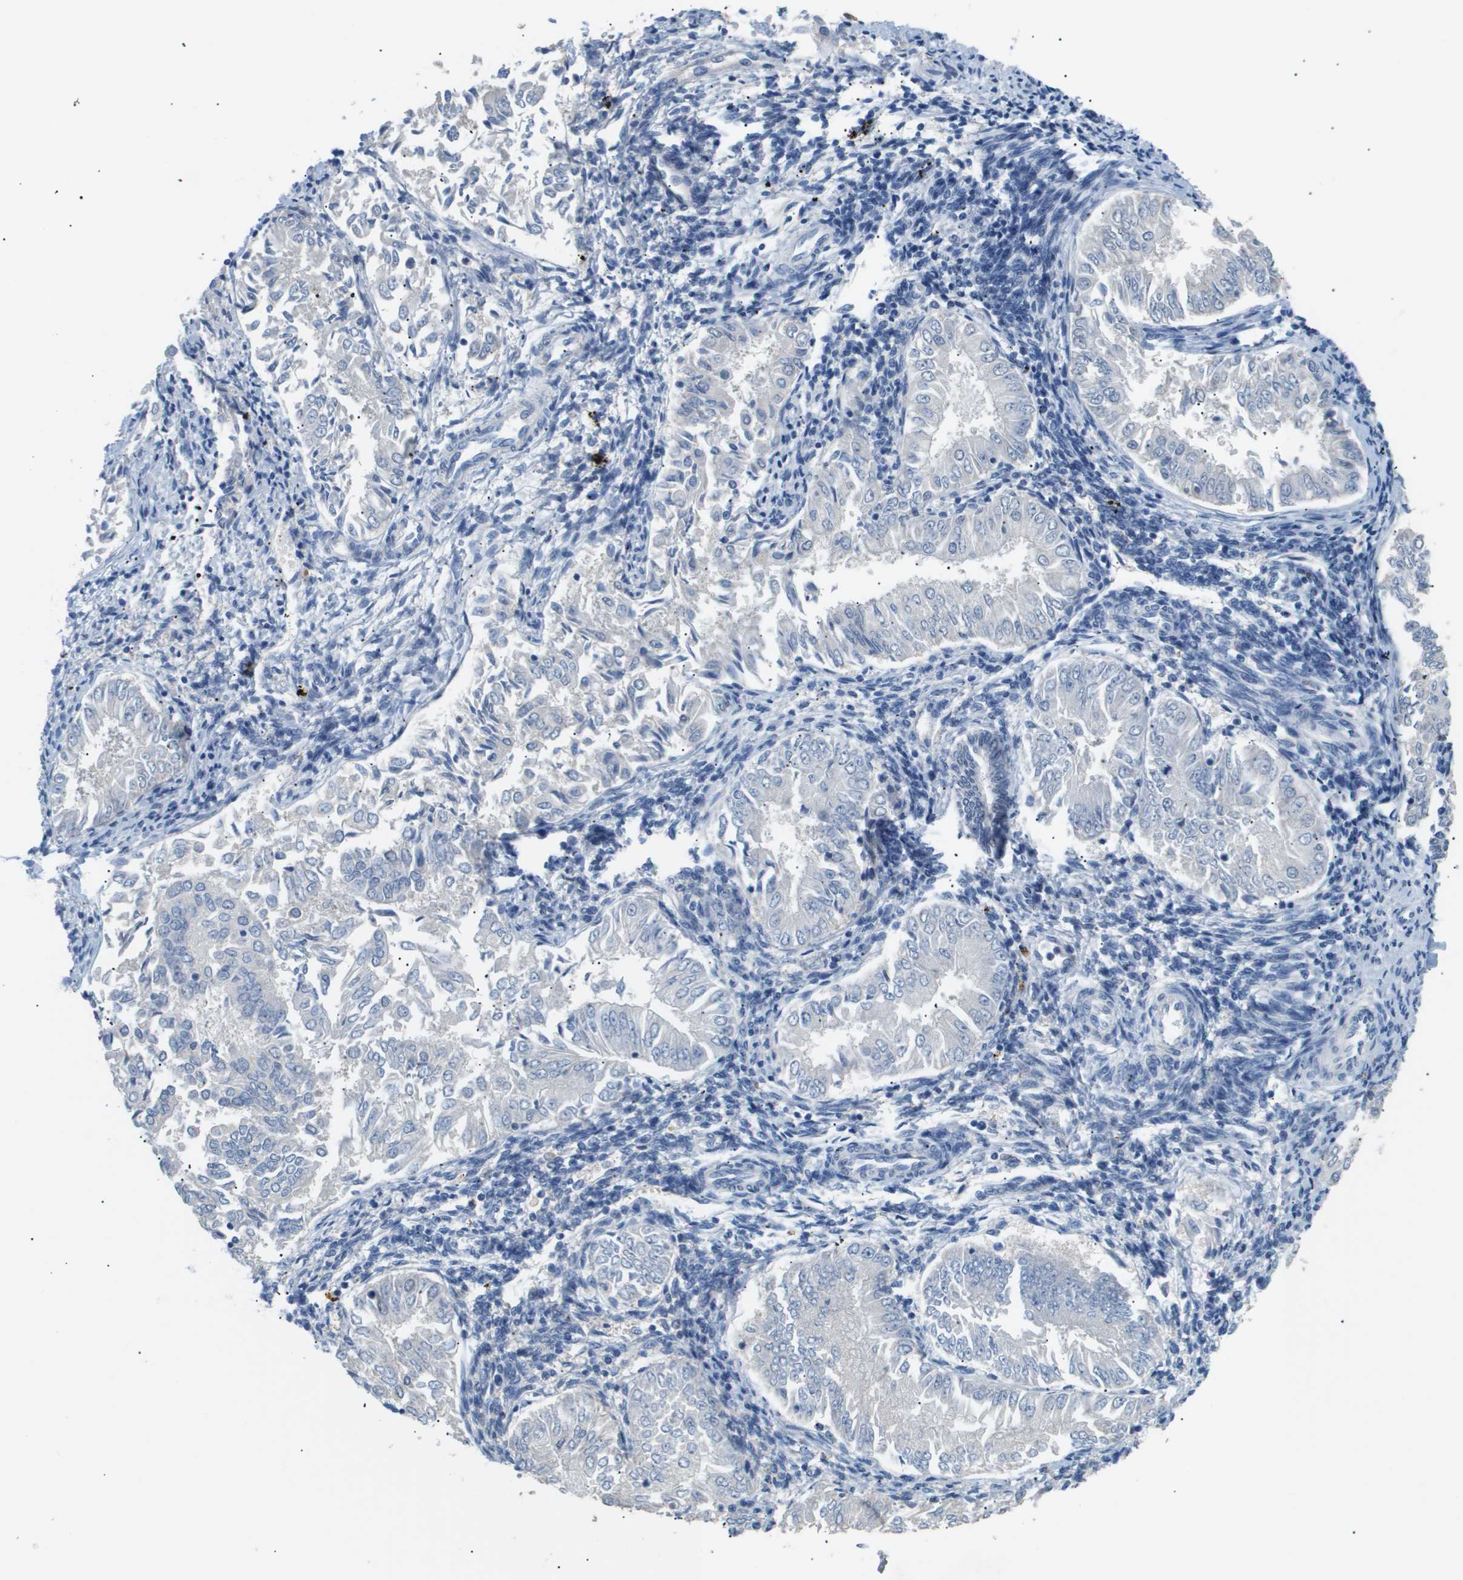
{"staining": {"intensity": "negative", "quantity": "none", "location": "none"}, "tissue": "endometrial cancer", "cell_type": "Tumor cells", "image_type": "cancer", "snomed": [{"axis": "morphology", "description": "Adenocarcinoma, NOS"}, {"axis": "topography", "description": "Endometrium"}], "caption": "Immunohistochemistry photomicrograph of neoplastic tissue: human endometrial cancer (adenocarcinoma) stained with DAB exhibits no significant protein staining in tumor cells.", "gene": "AKR1A1", "patient": {"sex": "female", "age": 53}}